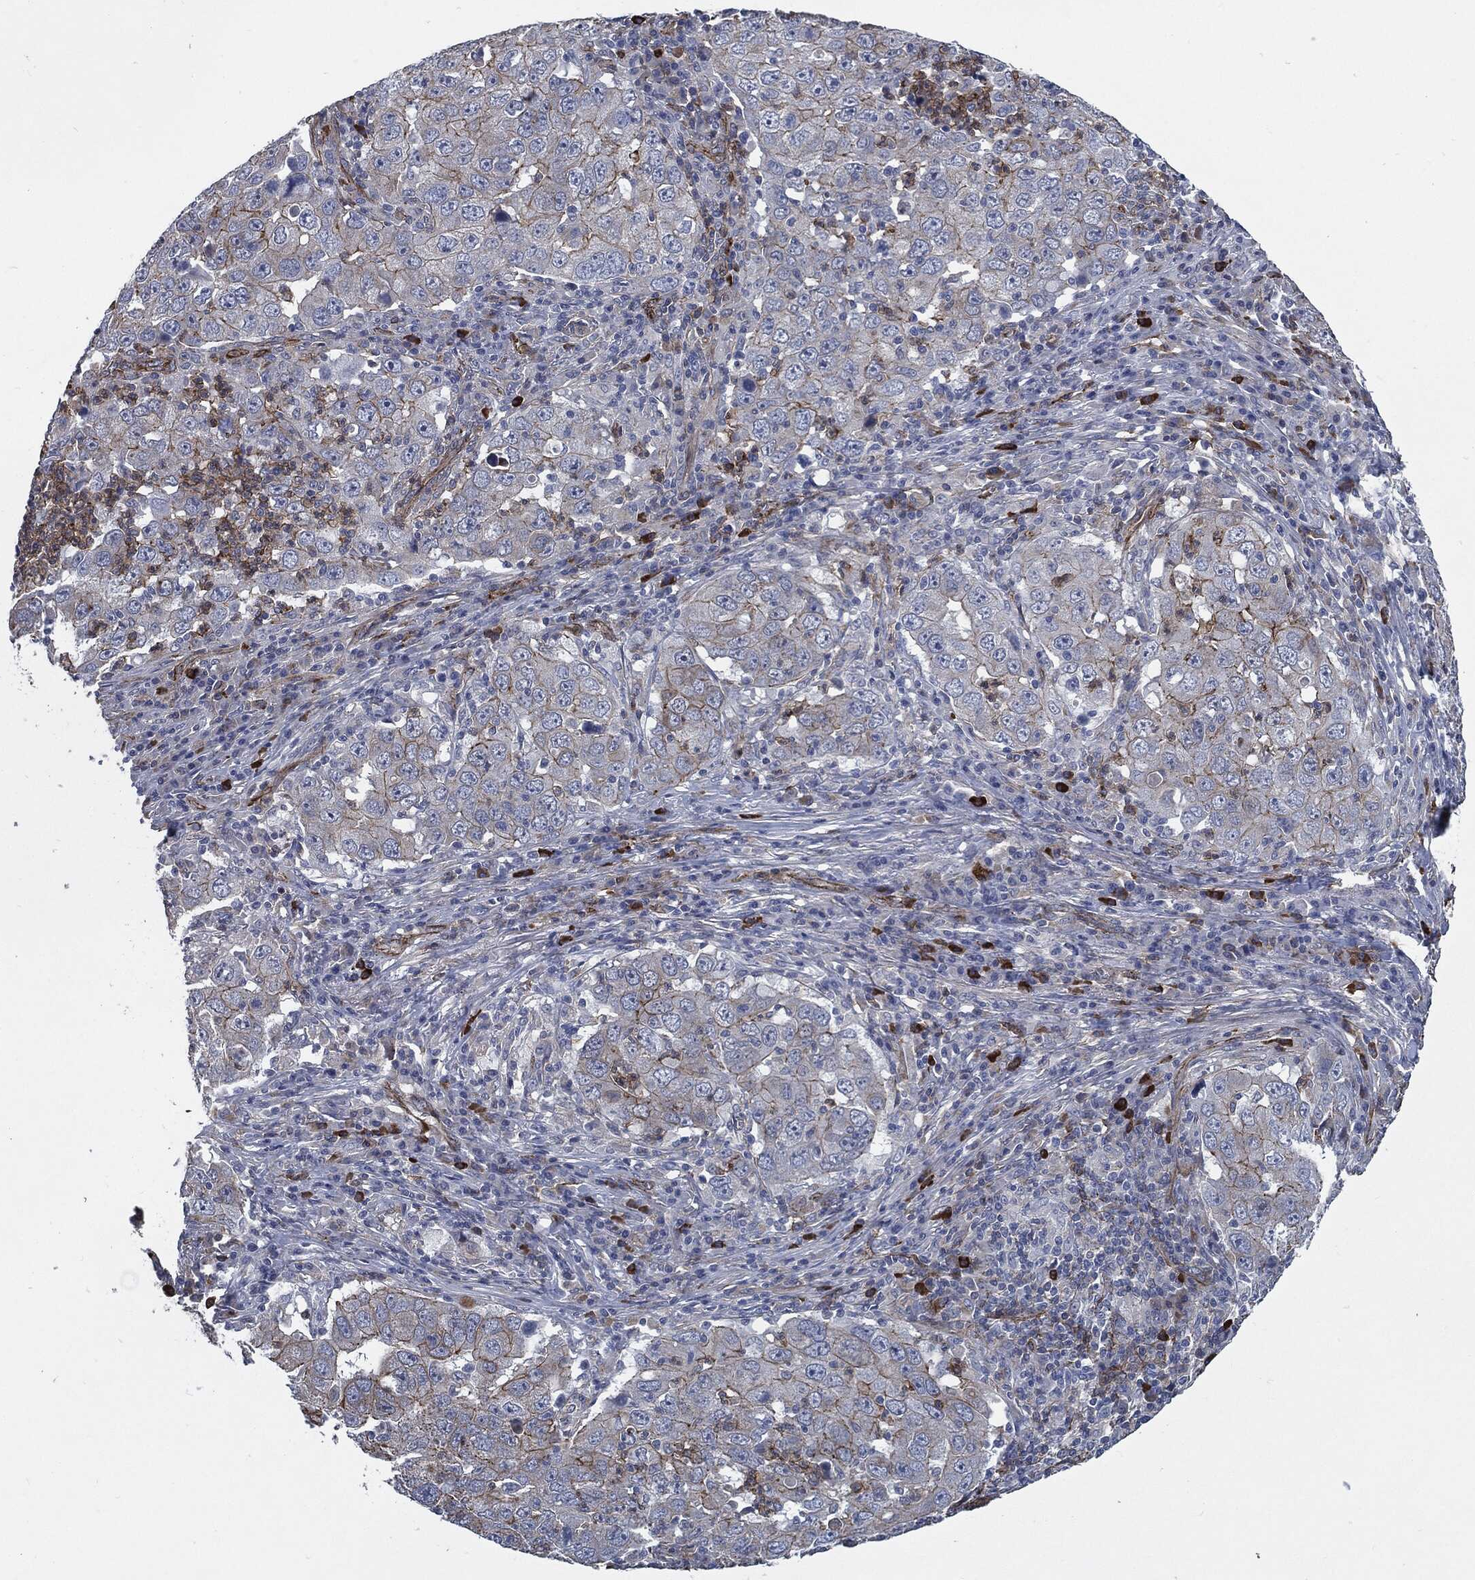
{"staining": {"intensity": "strong", "quantity": "<25%", "location": "cytoplasmic/membranous"}, "tissue": "lung cancer", "cell_type": "Tumor cells", "image_type": "cancer", "snomed": [{"axis": "morphology", "description": "Adenocarcinoma, NOS"}, {"axis": "topography", "description": "Lung"}], "caption": "About <25% of tumor cells in human lung adenocarcinoma display strong cytoplasmic/membranous protein positivity as visualized by brown immunohistochemical staining.", "gene": "SVIL", "patient": {"sex": "male", "age": 73}}